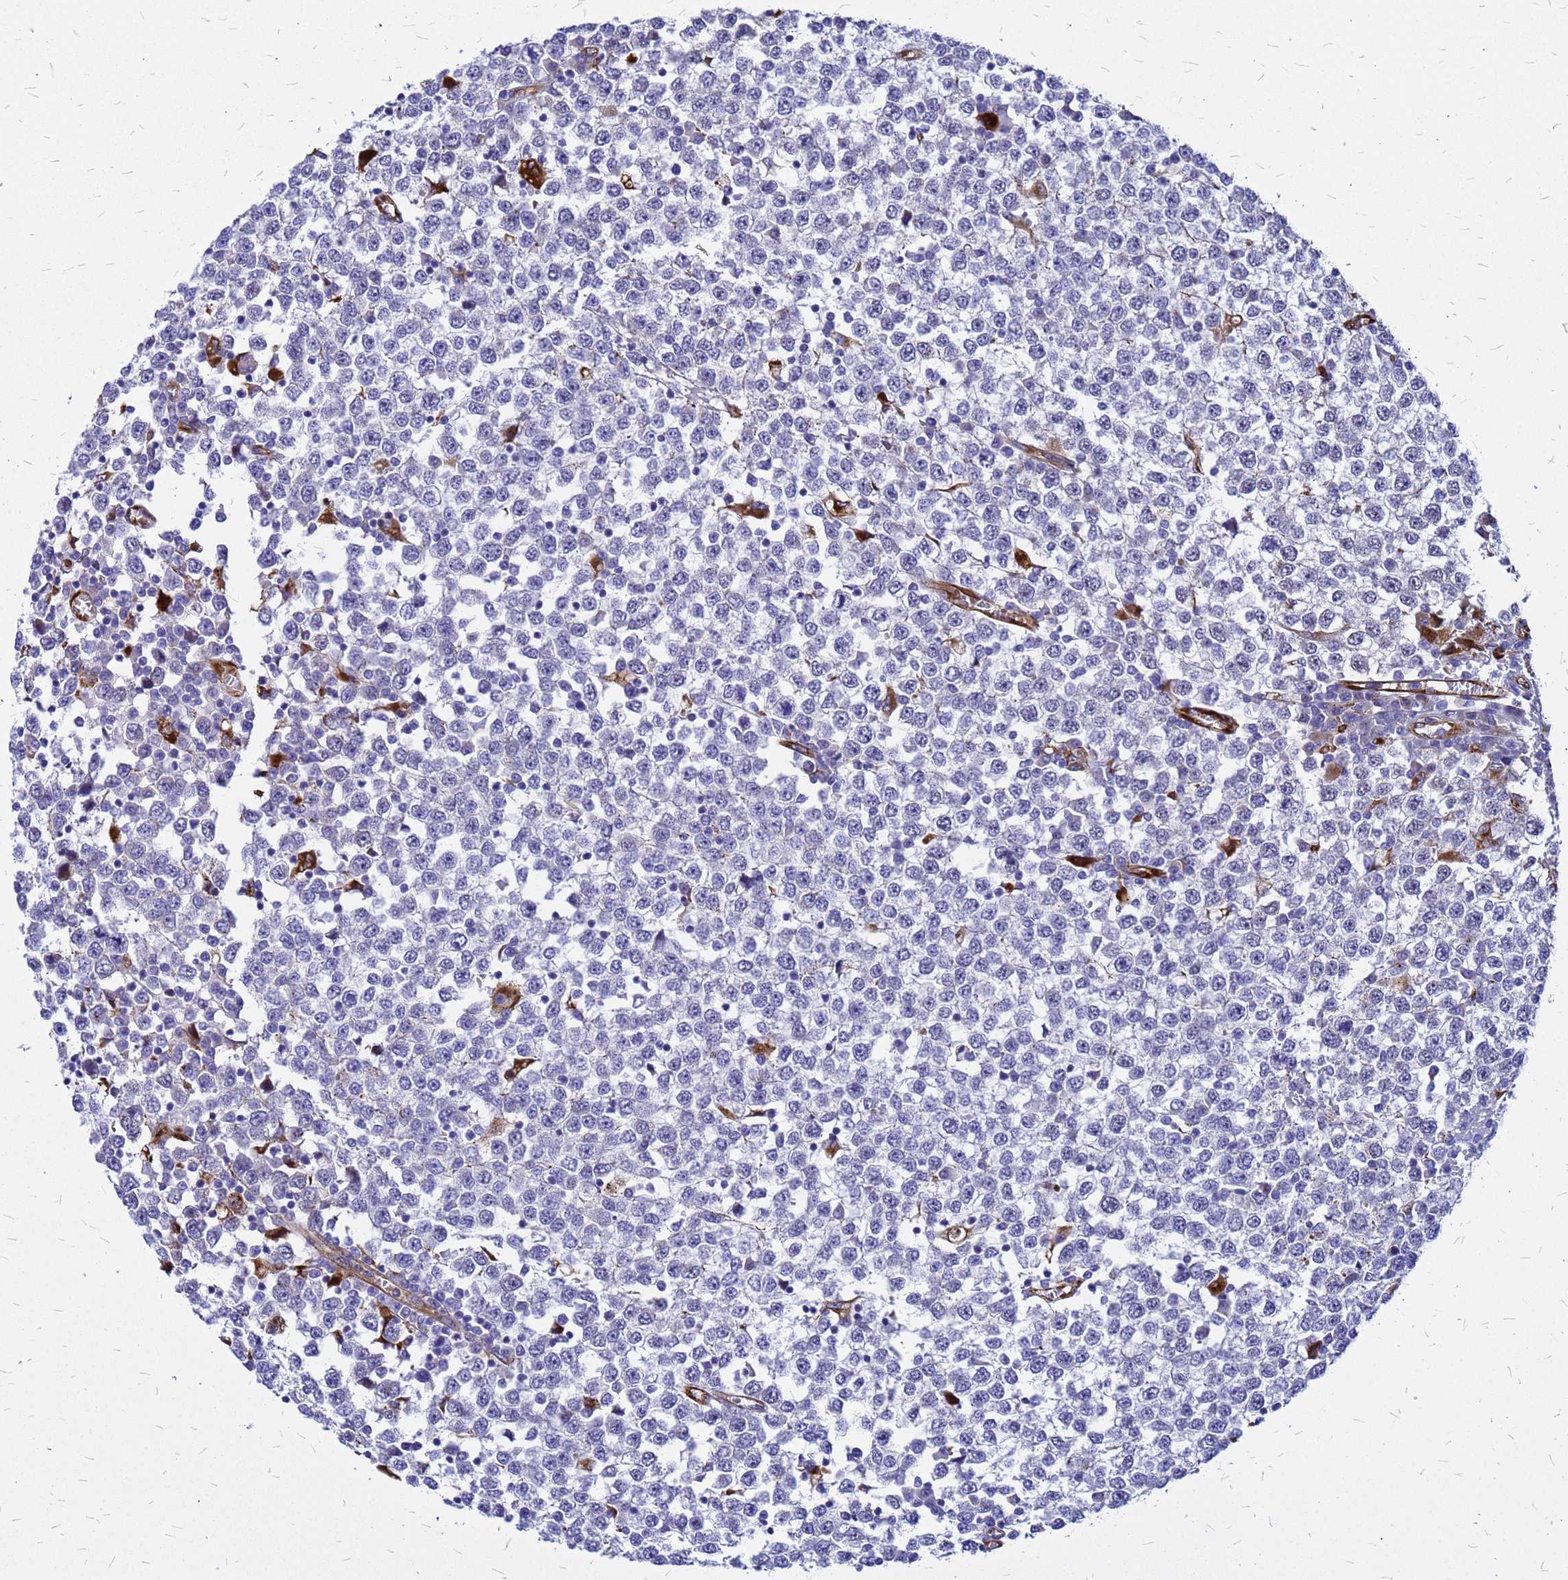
{"staining": {"intensity": "weak", "quantity": "<25%", "location": "cytoplasmic/membranous,nuclear"}, "tissue": "testis cancer", "cell_type": "Tumor cells", "image_type": "cancer", "snomed": [{"axis": "morphology", "description": "Seminoma, NOS"}, {"axis": "topography", "description": "Testis"}], "caption": "Tumor cells show no significant protein positivity in testis cancer (seminoma).", "gene": "NOSTRIN", "patient": {"sex": "male", "age": 65}}